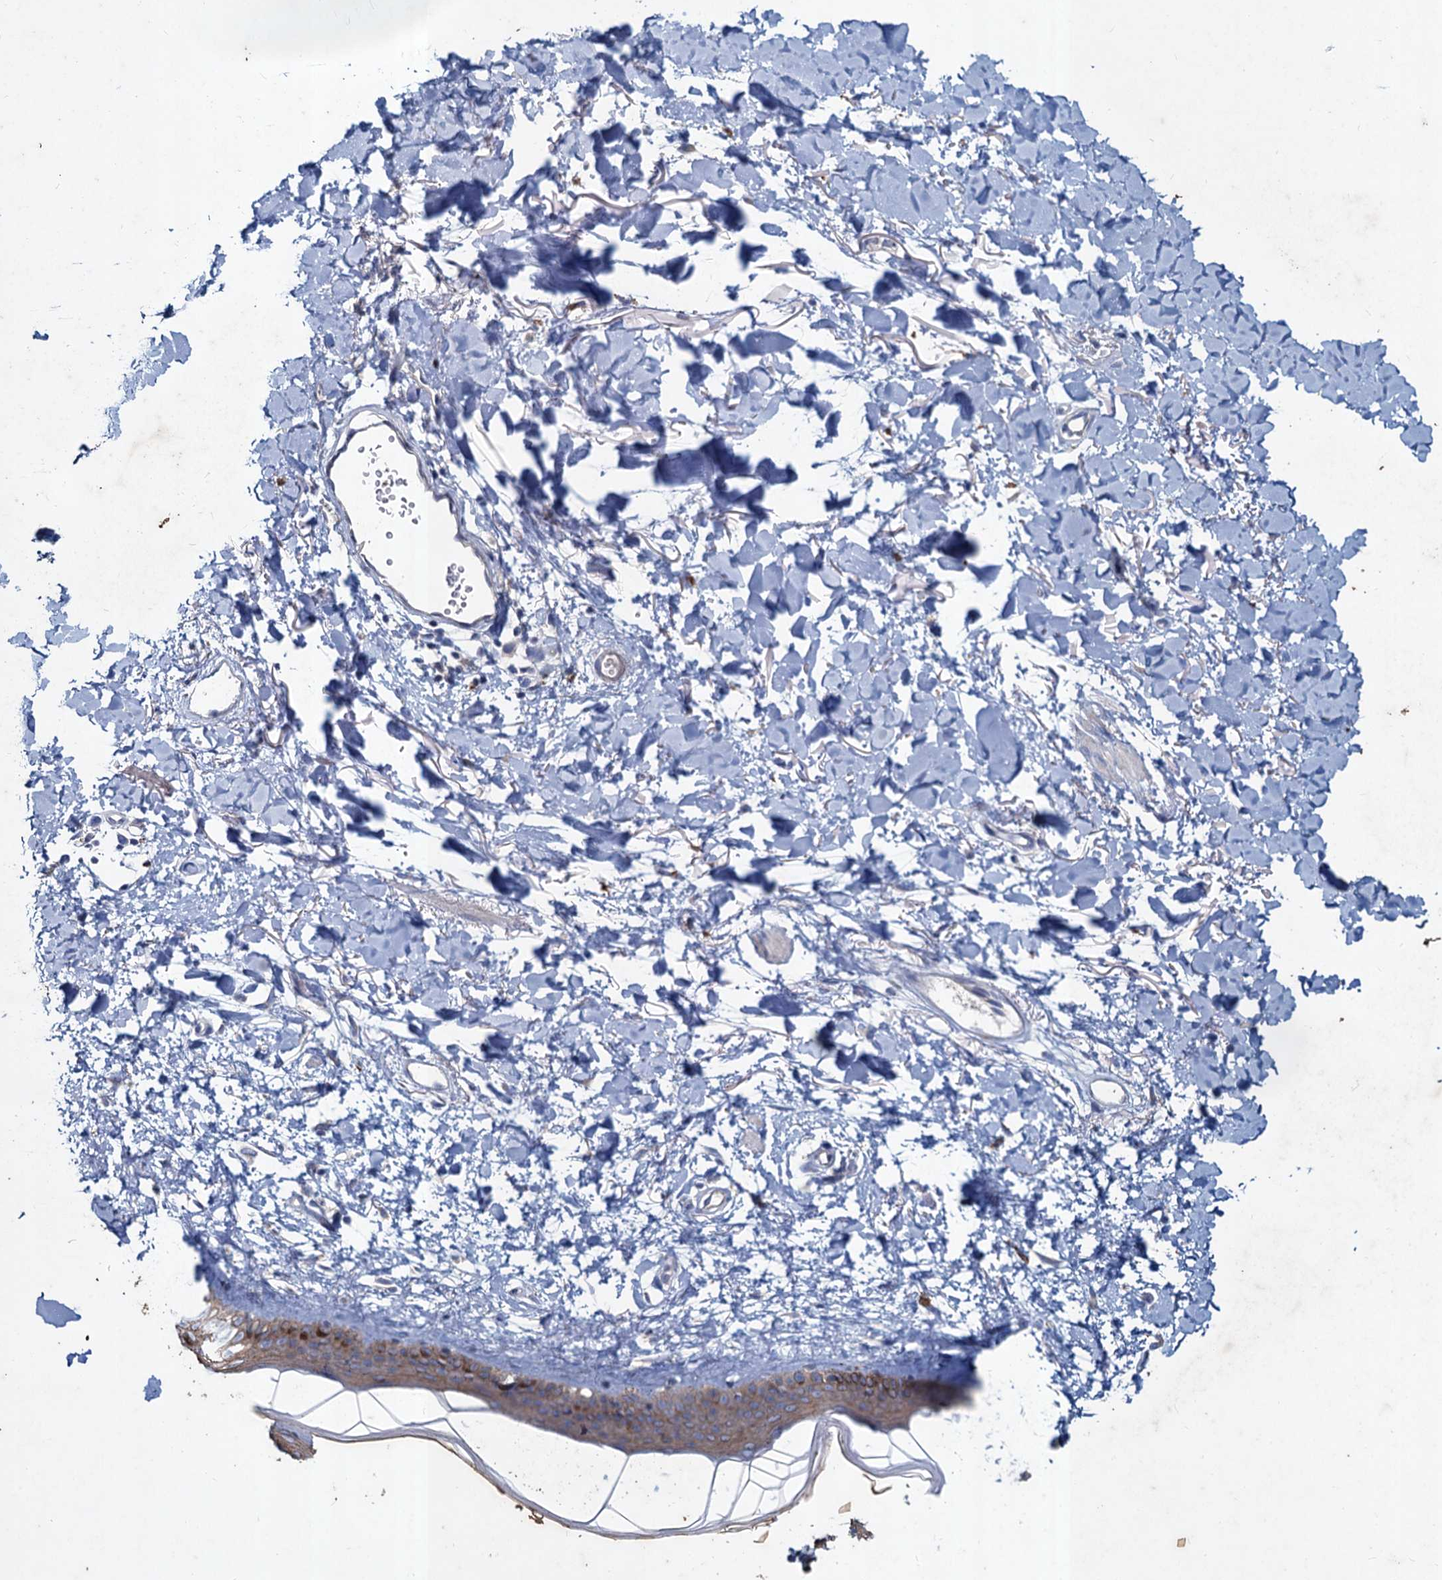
{"staining": {"intensity": "negative", "quantity": "none", "location": "none"}, "tissue": "skin", "cell_type": "Fibroblasts", "image_type": "normal", "snomed": [{"axis": "morphology", "description": "Normal tissue, NOS"}, {"axis": "topography", "description": "Skin"}], "caption": "This is an IHC photomicrograph of benign human skin. There is no staining in fibroblasts.", "gene": "TMX2", "patient": {"sex": "female", "age": 58}}